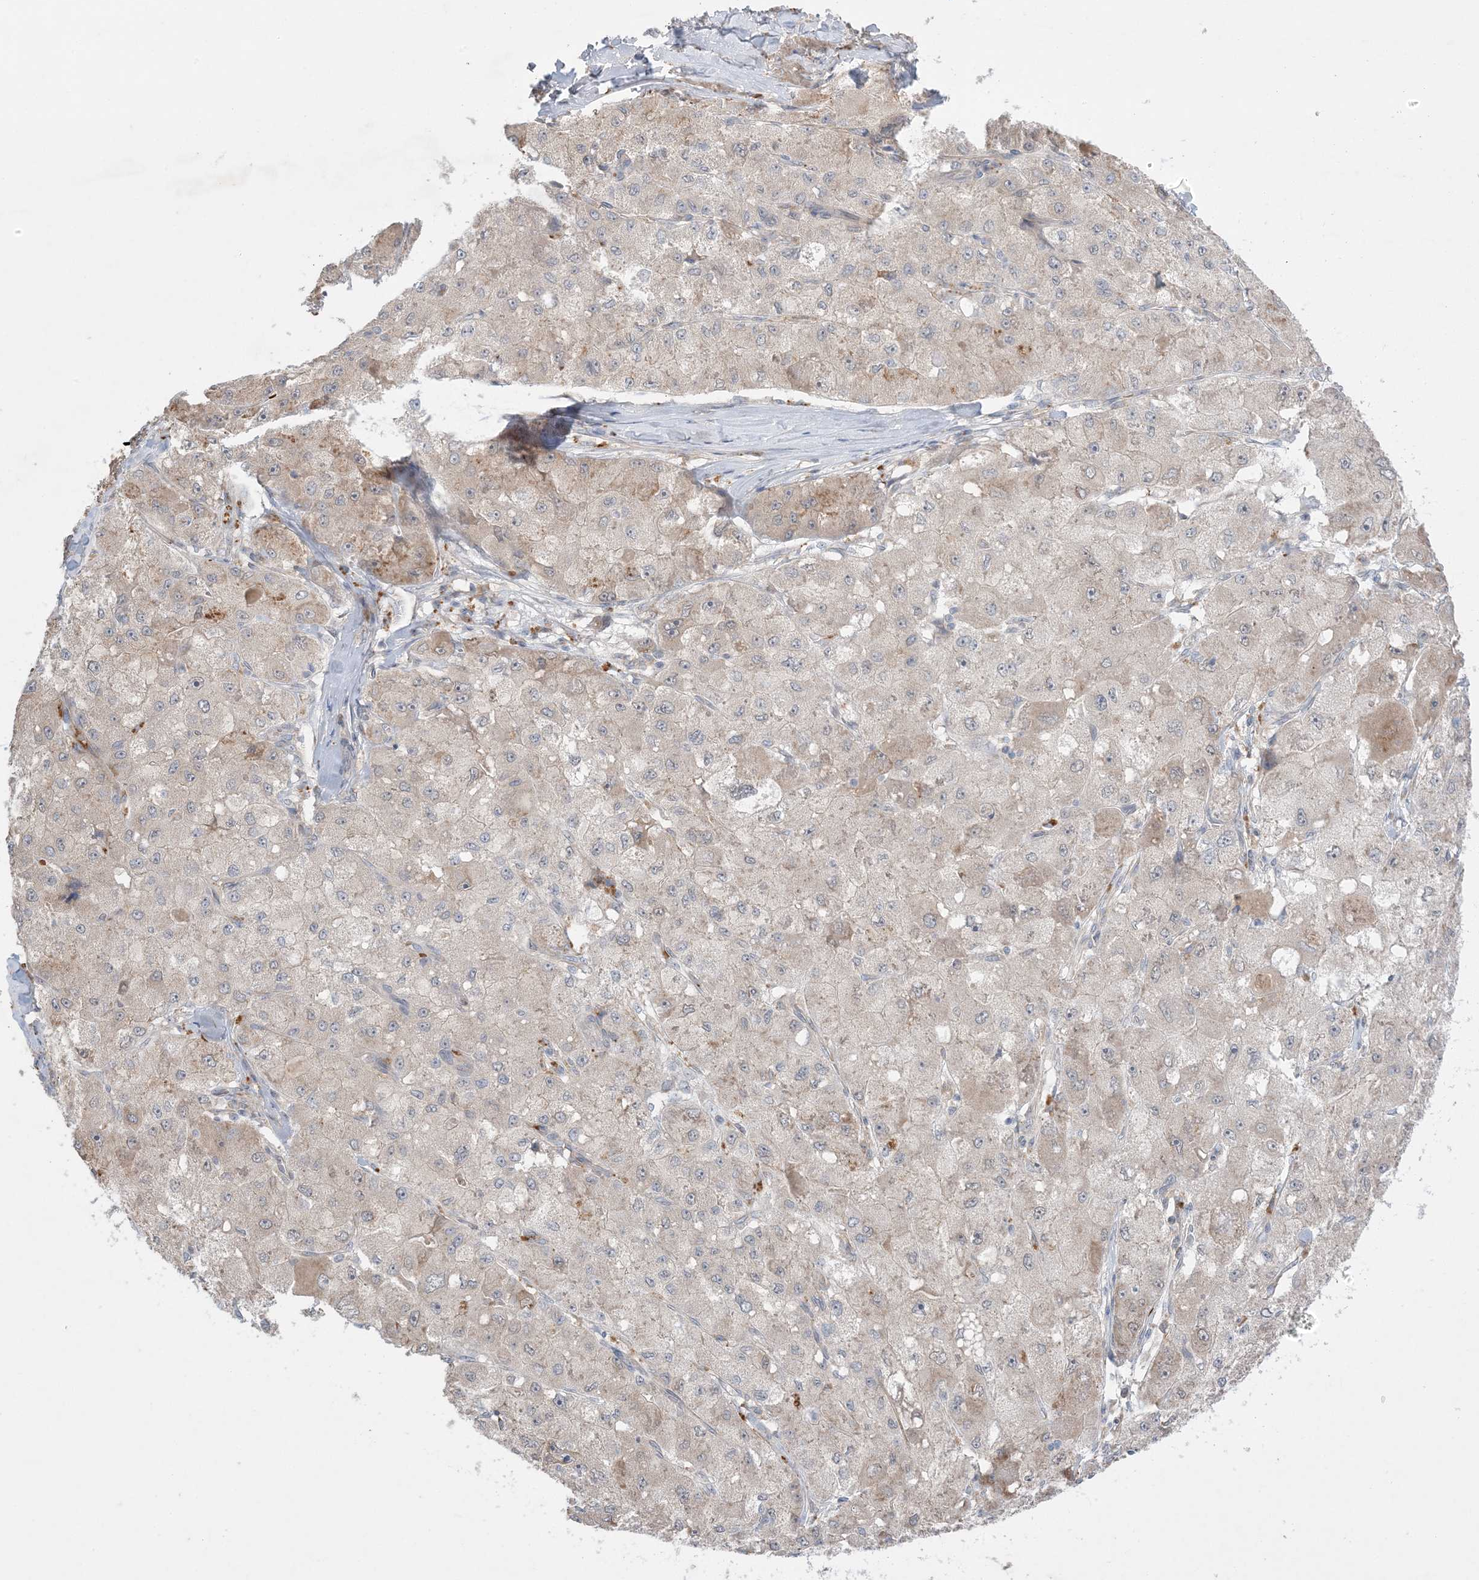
{"staining": {"intensity": "weak", "quantity": "<25%", "location": "cytoplasmic/membranous"}, "tissue": "liver cancer", "cell_type": "Tumor cells", "image_type": "cancer", "snomed": [{"axis": "morphology", "description": "Carcinoma, Hepatocellular, NOS"}, {"axis": "topography", "description": "Liver"}], "caption": "DAB (3,3'-diaminobenzidine) immunohistochemical staining of human liver cancer demonstrates no significant positivity in tumor cells. (DAB (3,3'-diaminobenzidine) immunohistochemistry visualized using brightfield microscopy, high magnification).", "gene": "MMGT1", "patient": {"sex": "male", "age": 80}}